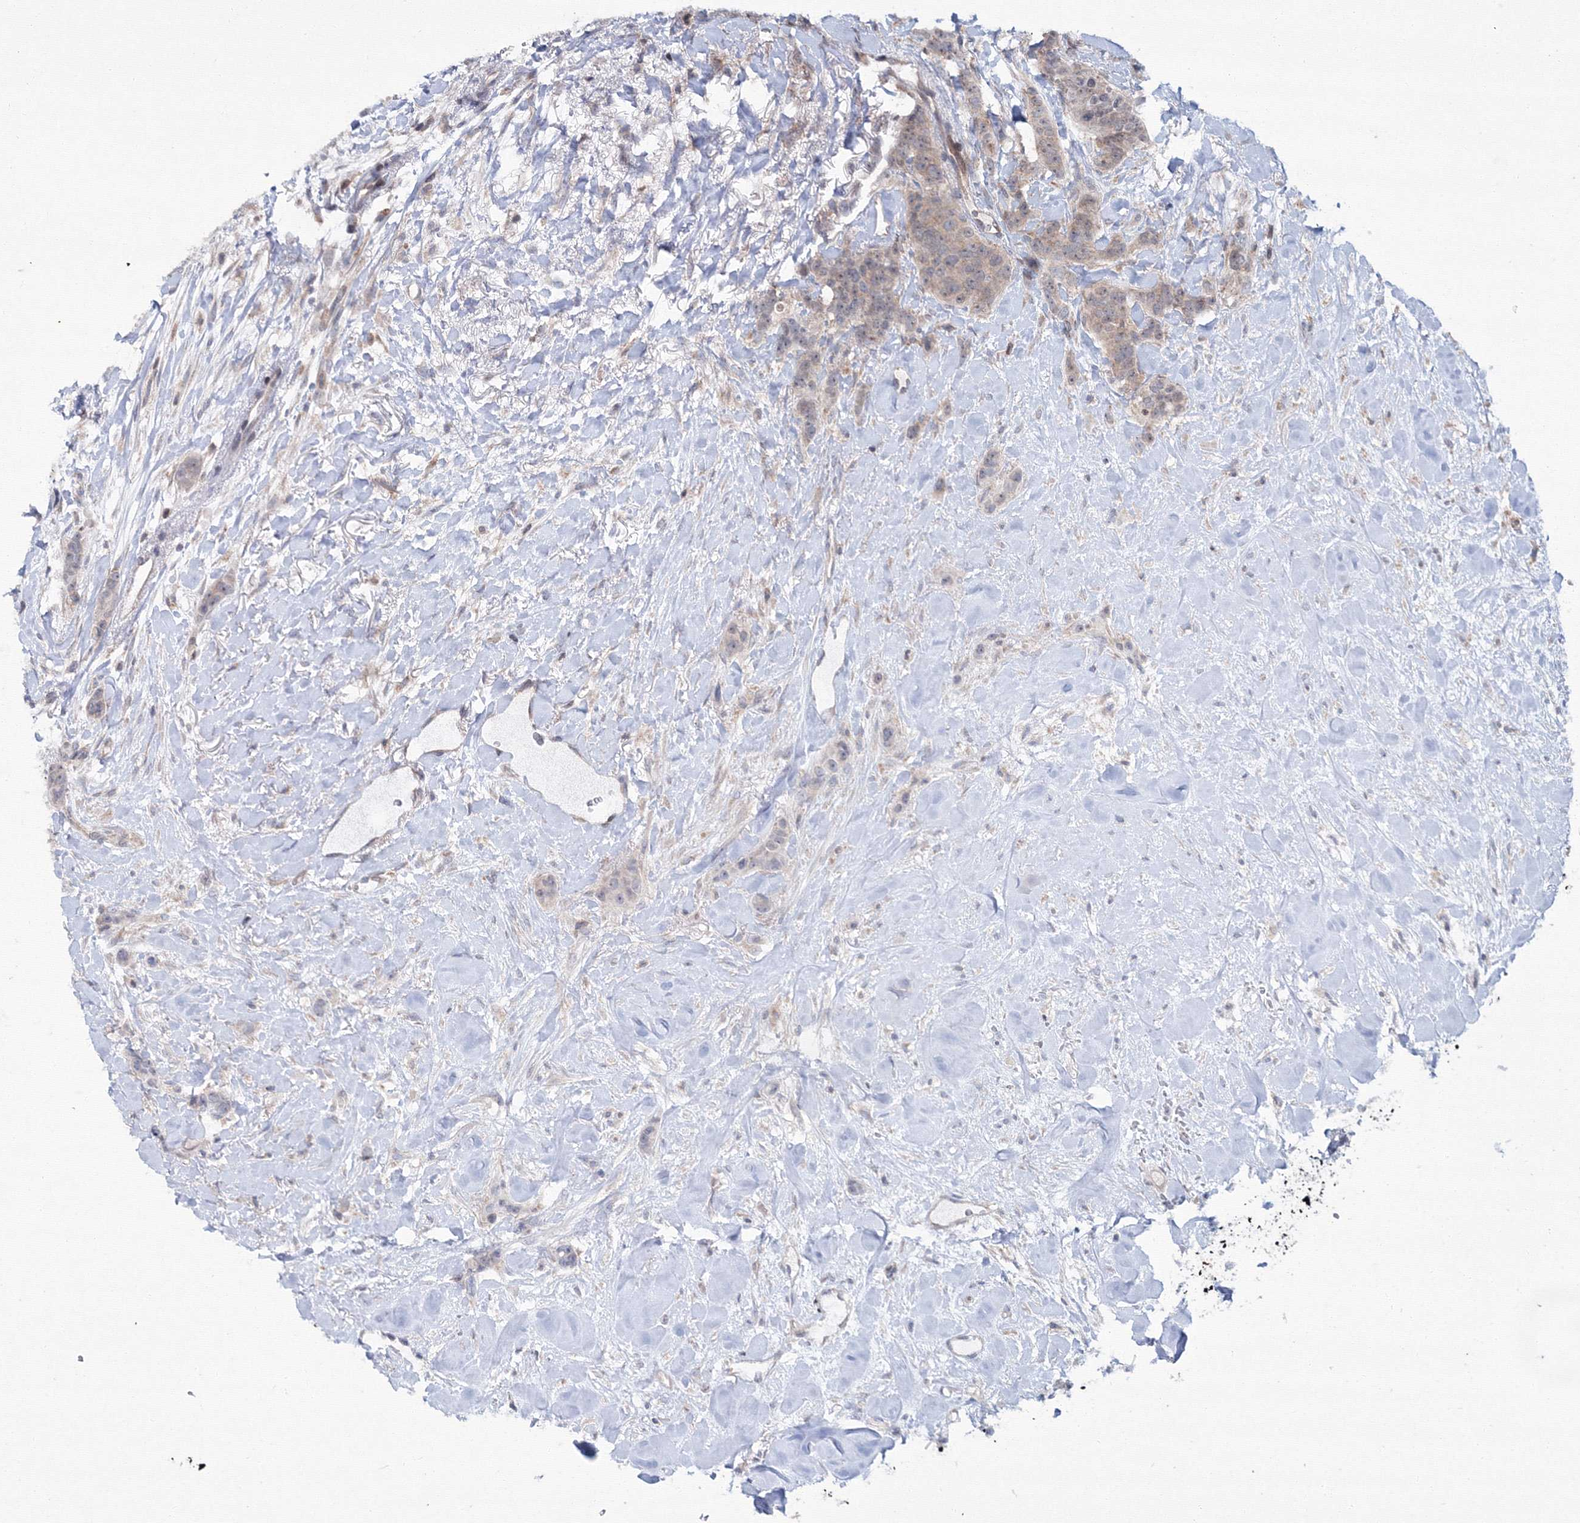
{"staining": {"intensity": "weak", "quantity": "<25%", "location": "cytoplasmic/membranous"}, "tissue": "breast cancer", "cell_type": "Tumor cells", "image_type": "cancer", "snomed": [{"axis": "morphology", "description": "Duct carcinoma"}, {"axis": "topography", "description": "Breast"}], "caption": "Immunohistochemical staining of breast cancer reveals no significant staining in tumor cells.", "gene": "MKRN2", "patient": {"sex": "female", "age": 40}}